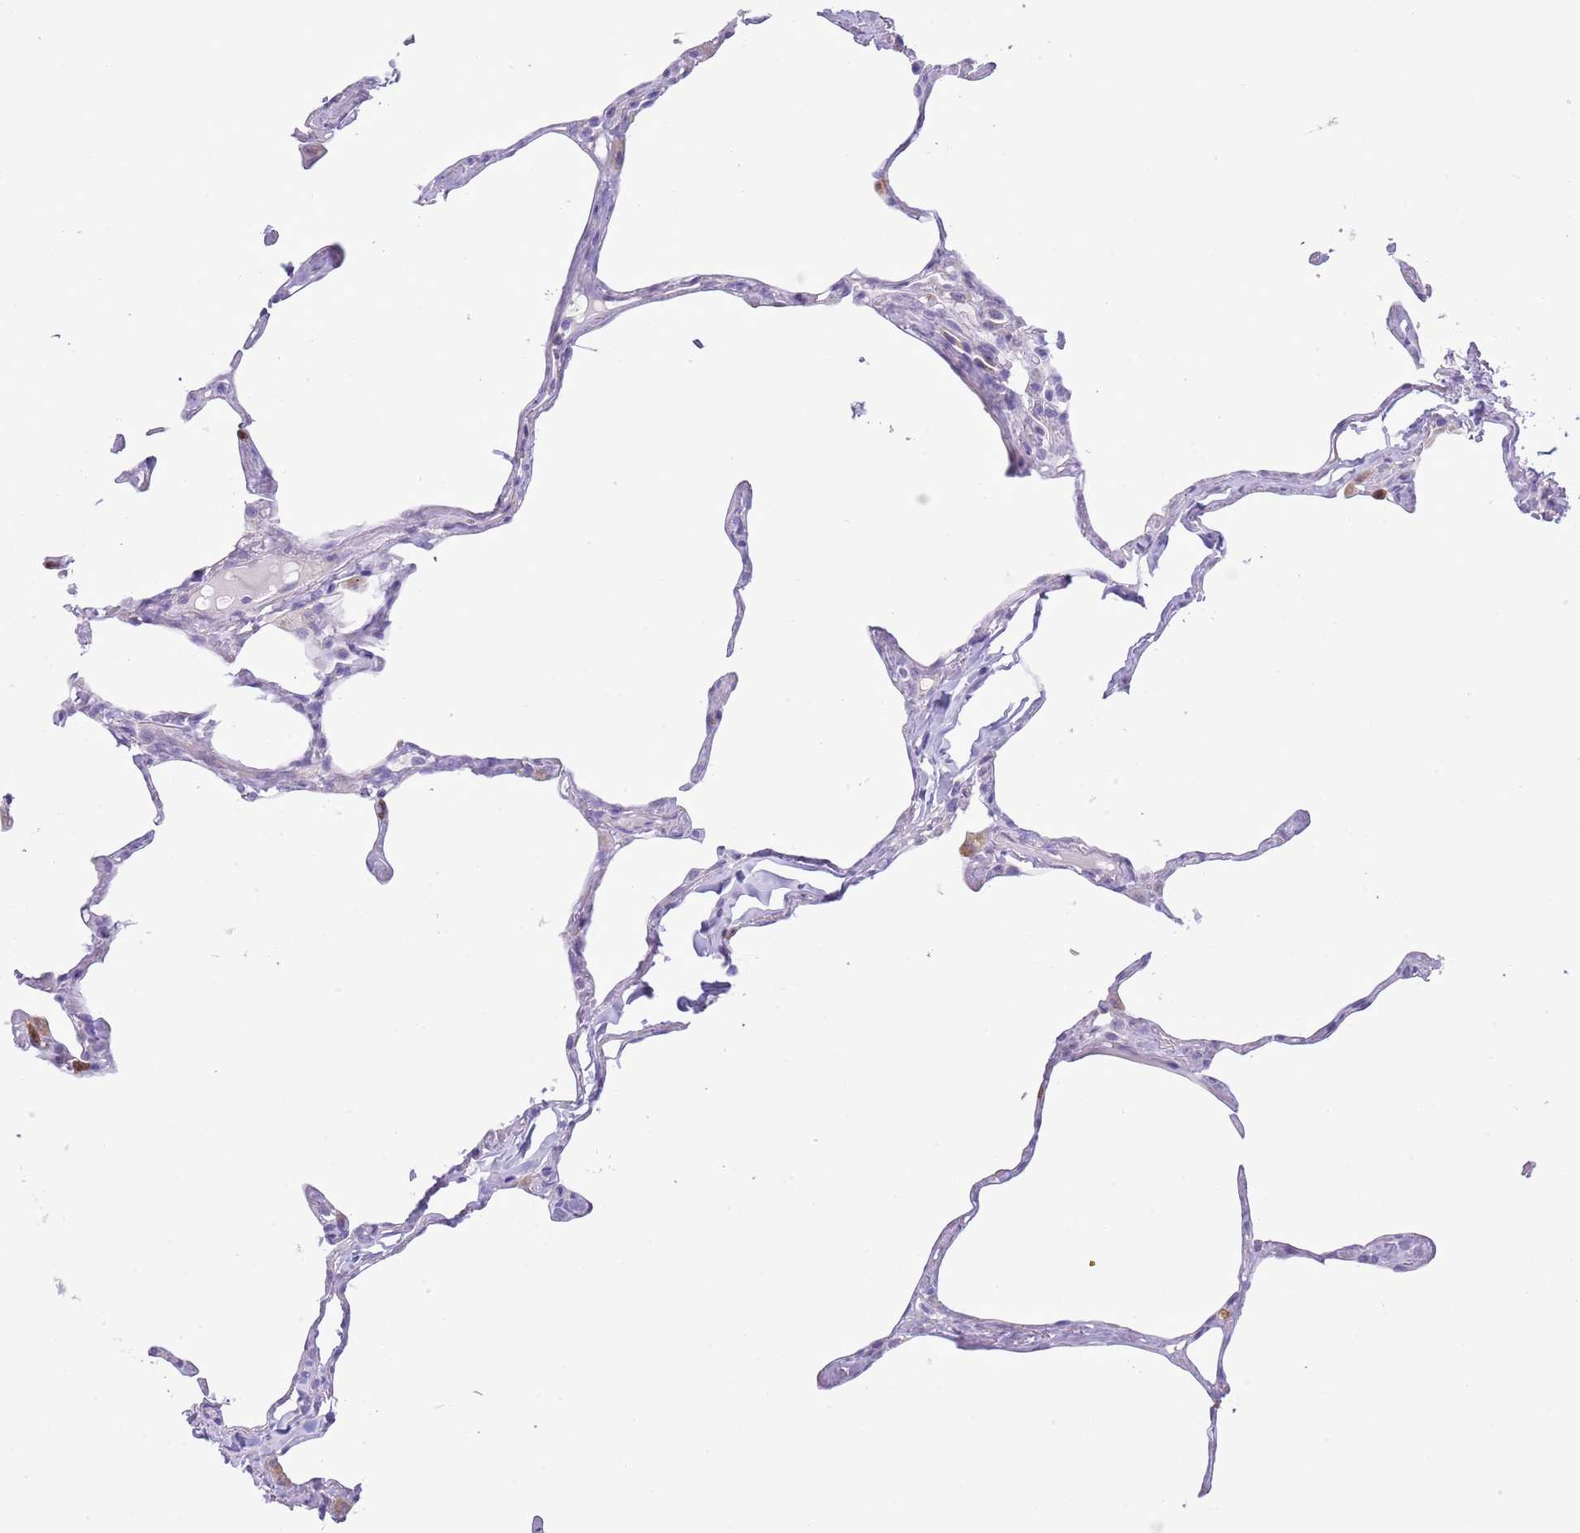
{"staining": {"intensity": "negative", "quantity": "none", "location": "none"}, "tissue": "lung", "cell_type": "Alveolar cells", "image_type": "normal", "snomed": [{"axis": "morphology", "description": "Normal tissue, NOS"}, {"axis": "topography", "description": "Lung"}], "caption": "DAB (3,3'-diaminobenzidine) immunohistochemical staining of benign human lung exhibits no significant expression in alveolar cells.", "gene": "OR6M1", "patient": {"sex": "male", "age": 65}}